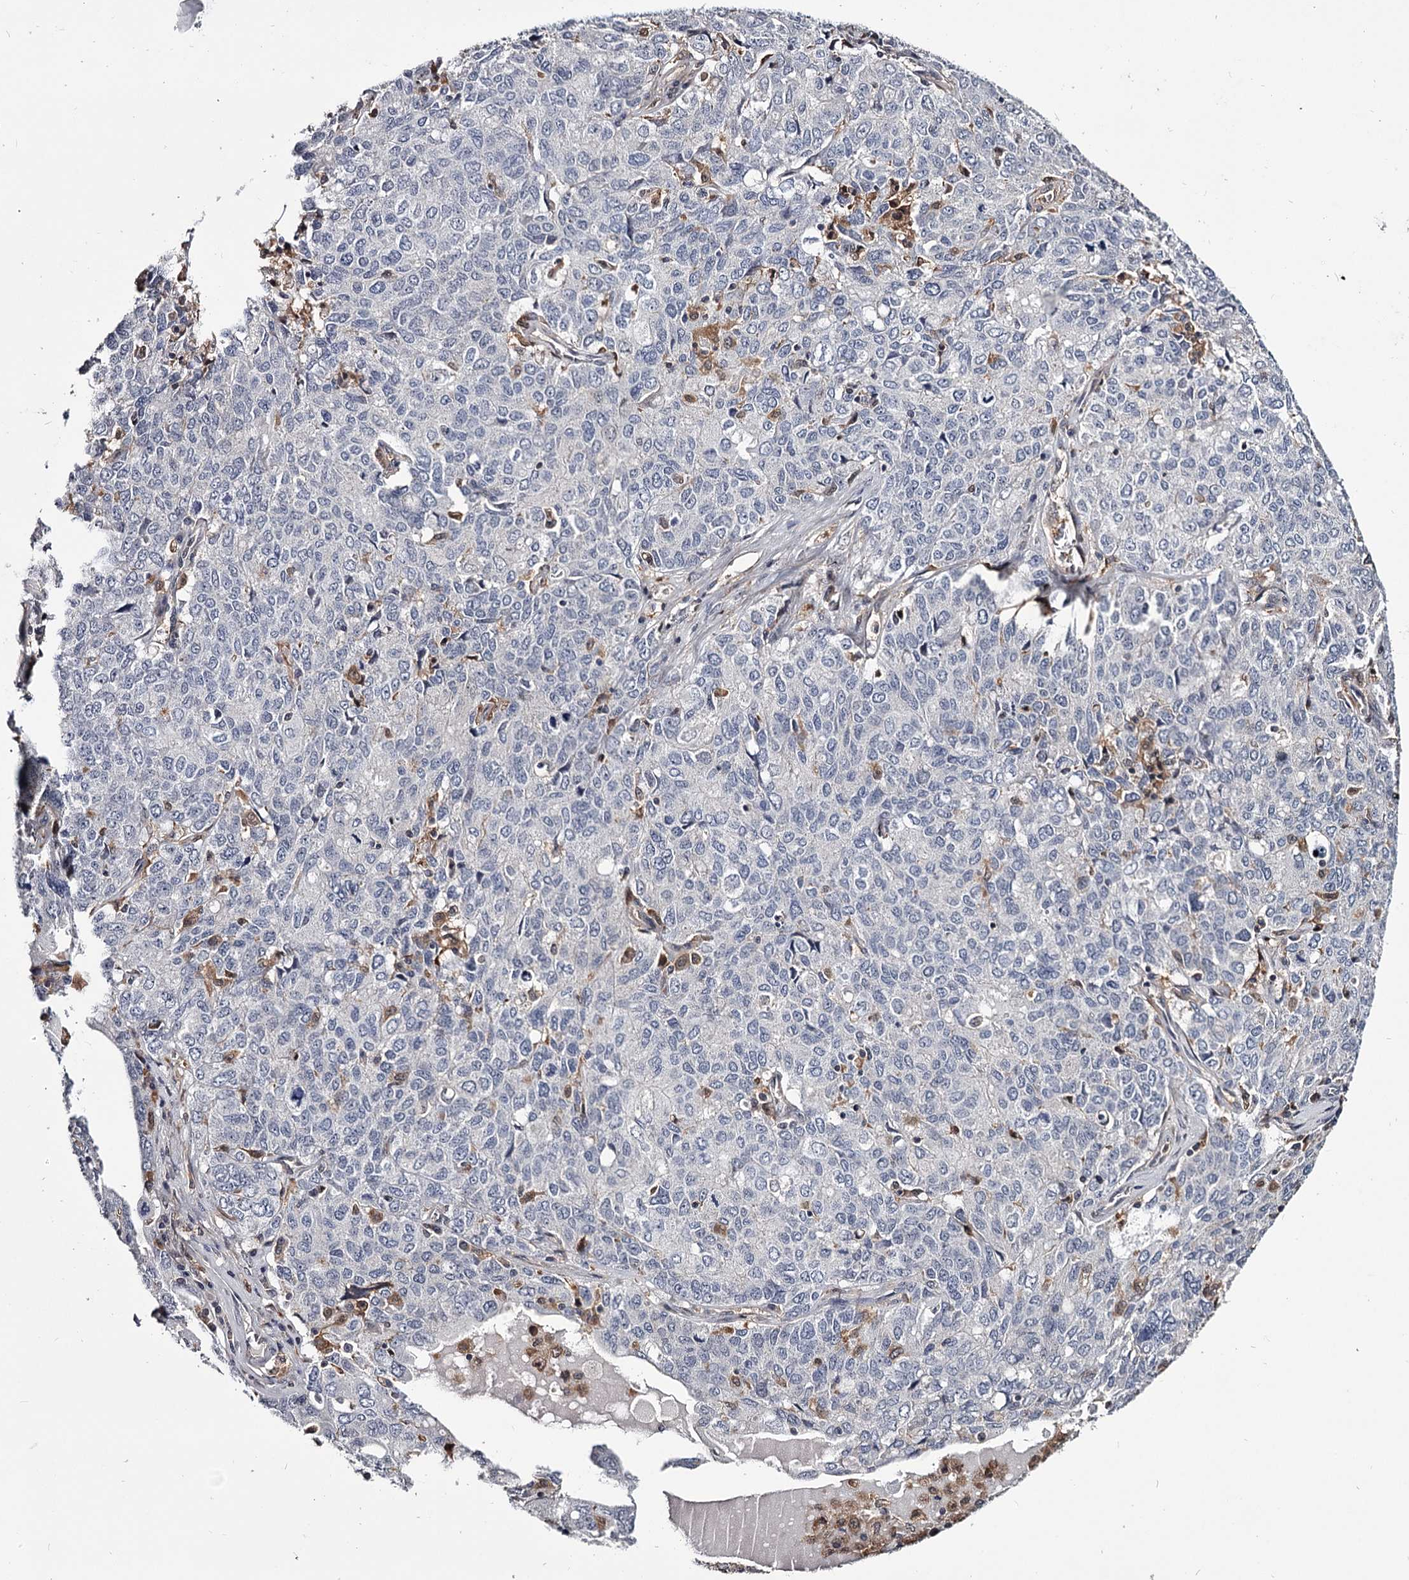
{"staining": {"intensity": "negative", "quantity": "none", "location": "none"}, "tissue": "ovarian cancer", "cell_type": "Tumor cells", "image_type": "cancer", "snomed": [{"axis": "morphology", "description": "Carcinoma, endometroid"}, {"axis": "topography", "description": "Ovary"}], "caption": "High power microscopy image of an immunohistochemistry micrograph of endometroid carcinoma (ovarian), revealing no significant staining in tumor cells. (DAB (3,3'-diaminobenzidine) immunohistochemistry (IHC) visualized using brightfield microscopy, high magnification).", "gene": "GSTO1", "patient": {"sex": "female", "age": 62}}